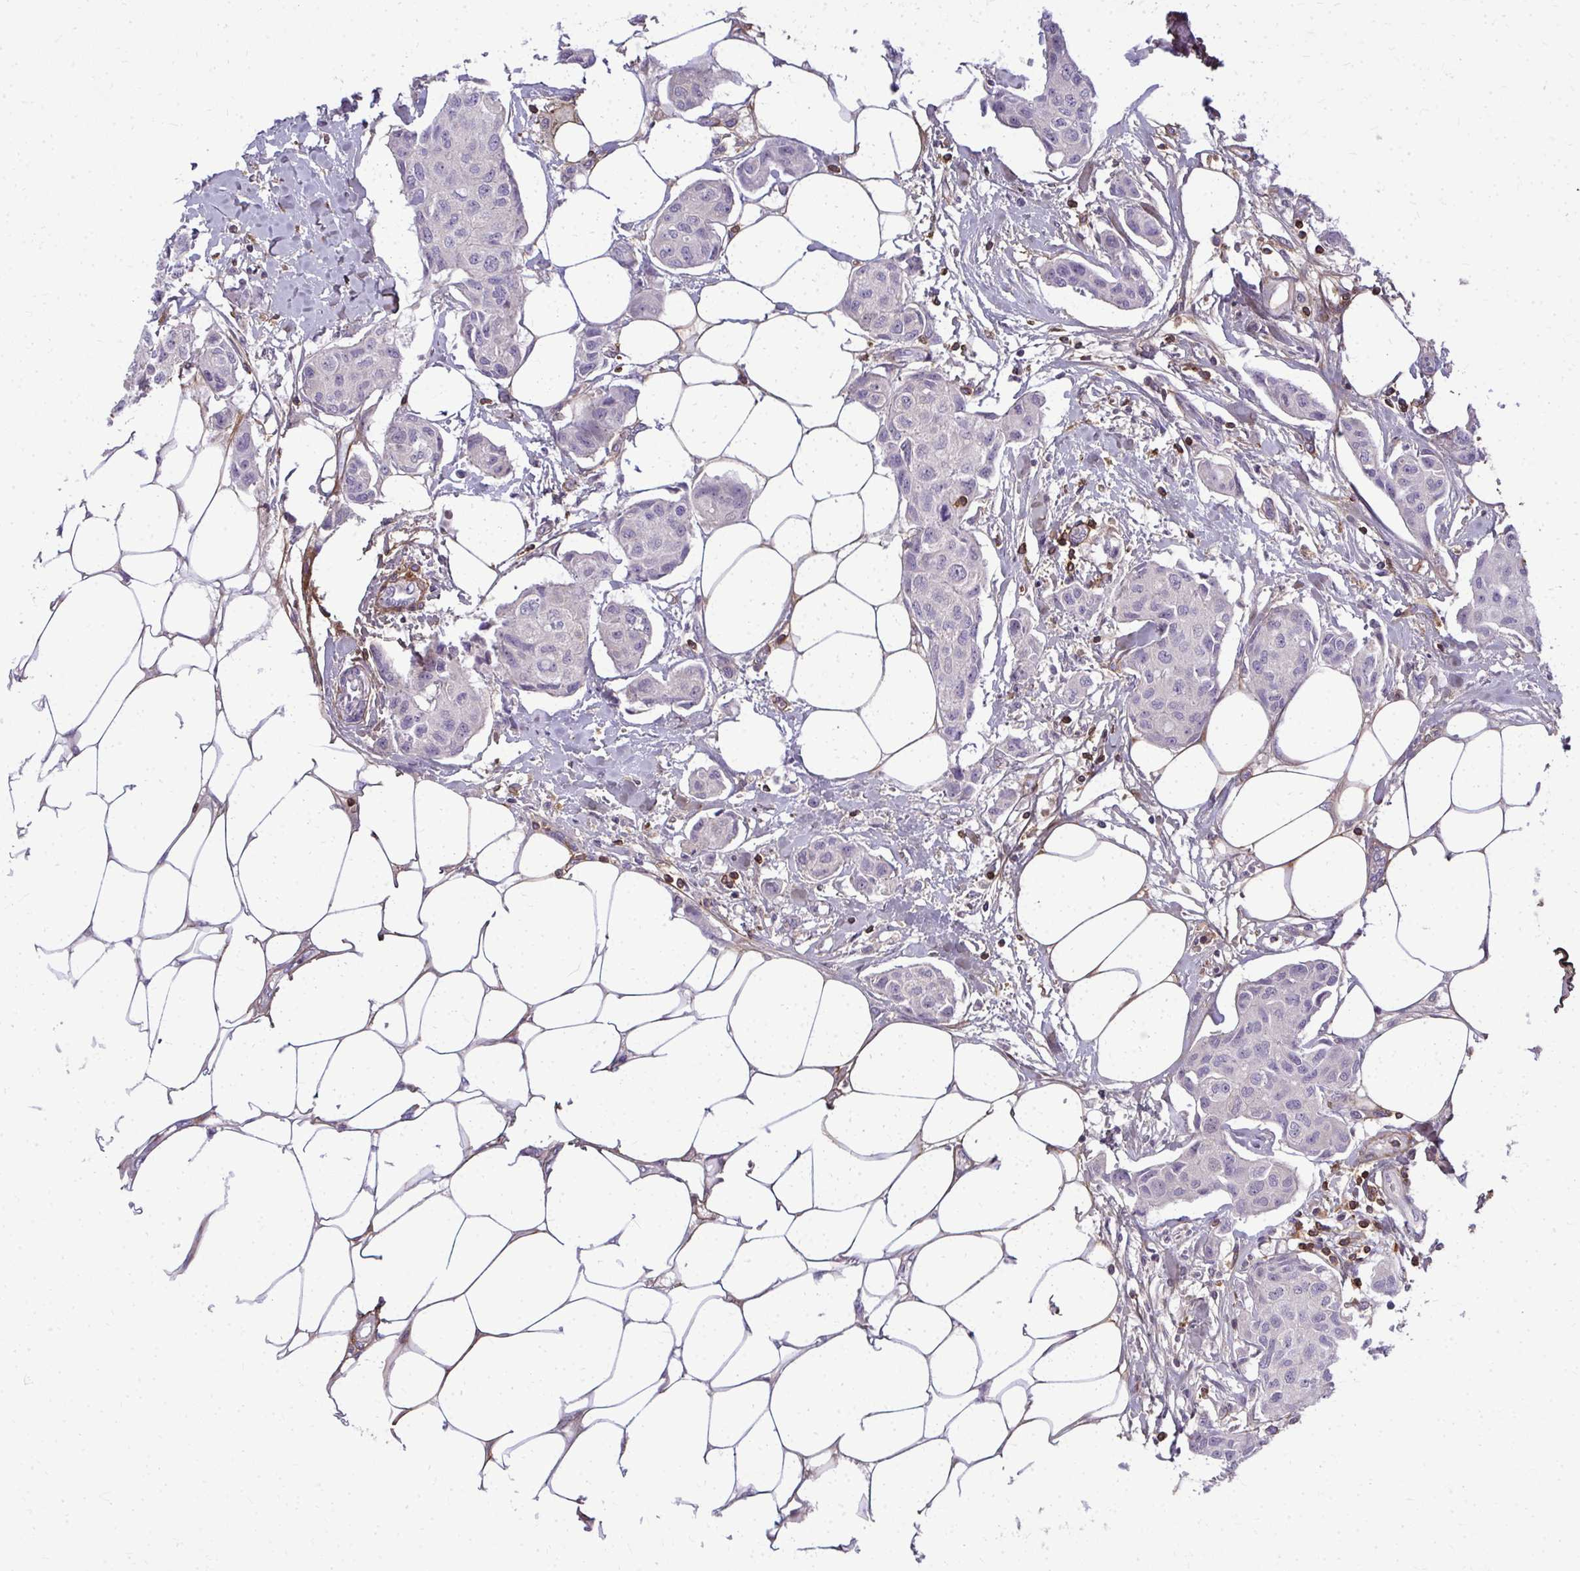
{"staining": {"intensity": "negative", "quantity": "none", "location": "none"}, "tissue": "breast cancer", "cell_type": "Tumor cells", "image_type": "cancer", "snomed": [{"axis": "morphology", "description": "Duct carcinoma"}, {"axis": "topography", "description": "Breast"}, {"axis": "topography", "description": "Lymph node"}], "caption": "High magnification brightfield microscopy of breast cancer stained with DAB (brown) and counterstained with hematoxylin (blue): tumor cells show no significant expression.", "gene": "AP5M1", "patient": {"sex": "female", "age": 80}}